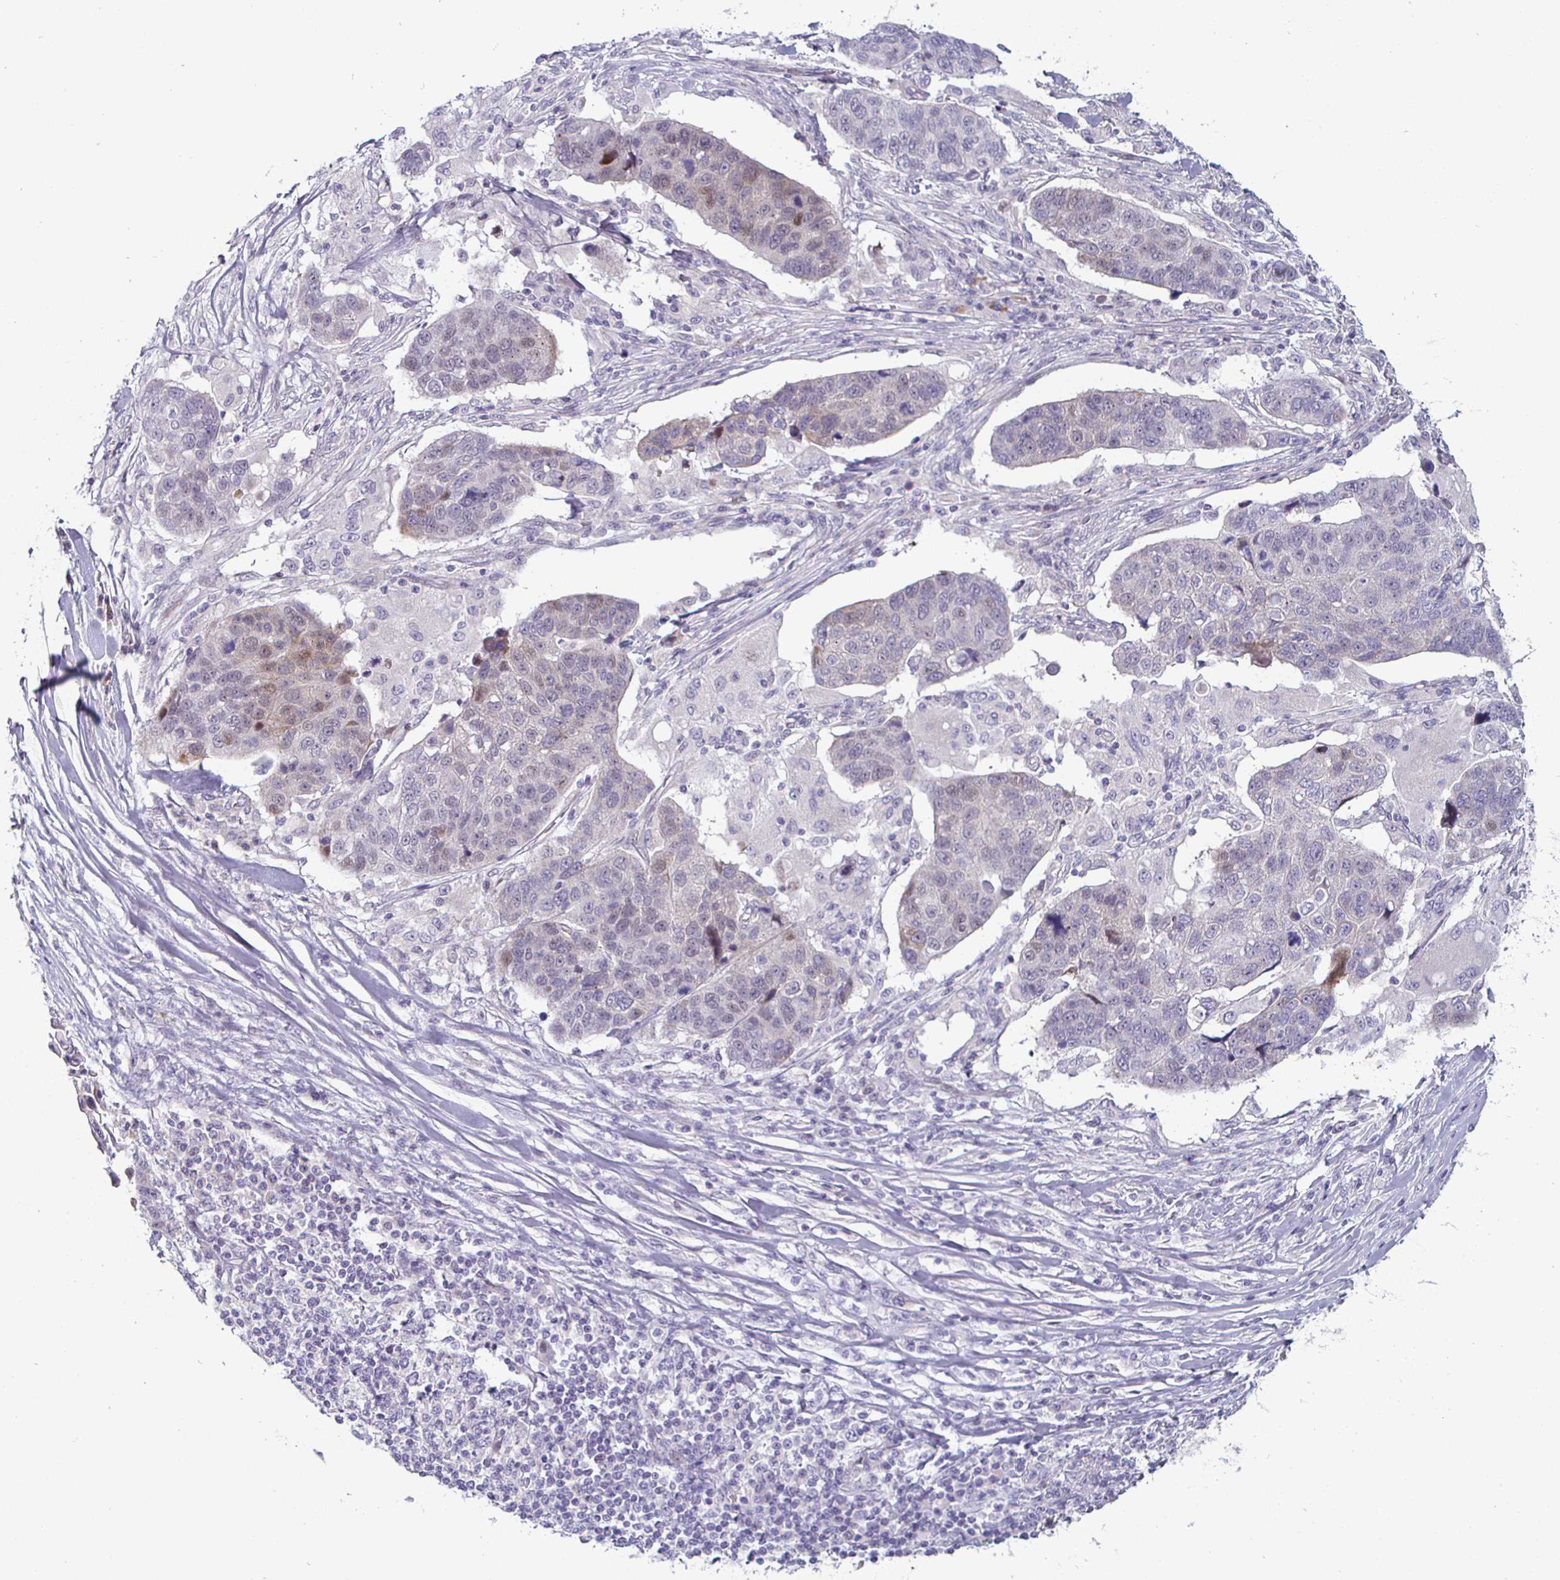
{"staining": {"intensity": "negative", "quantity": "none", "location": "none"}, "tissue": "lung cancer", "cell_type": "Tumor cells", "image_type": "cancer", "snomed": [{"axis": "morphology", "description": "Squamous cell carcinoma, NOS"}, {"axis": "topography", "description": "Lymph node"}, {"axis": "topography", "description": "Lung"}], "caption": "Photomicrograph shows no significant protein expression in tumor cells of squamous cell carcinoma (lung). (Stains: DAB (3,3'-diaminobenzidine) IHC with hematoxylin counter stain, Microscopy: brightfield microscopy at high magnification).", "gene": "DMRTB1", "patient": {"sex": "male", "age": 61}}